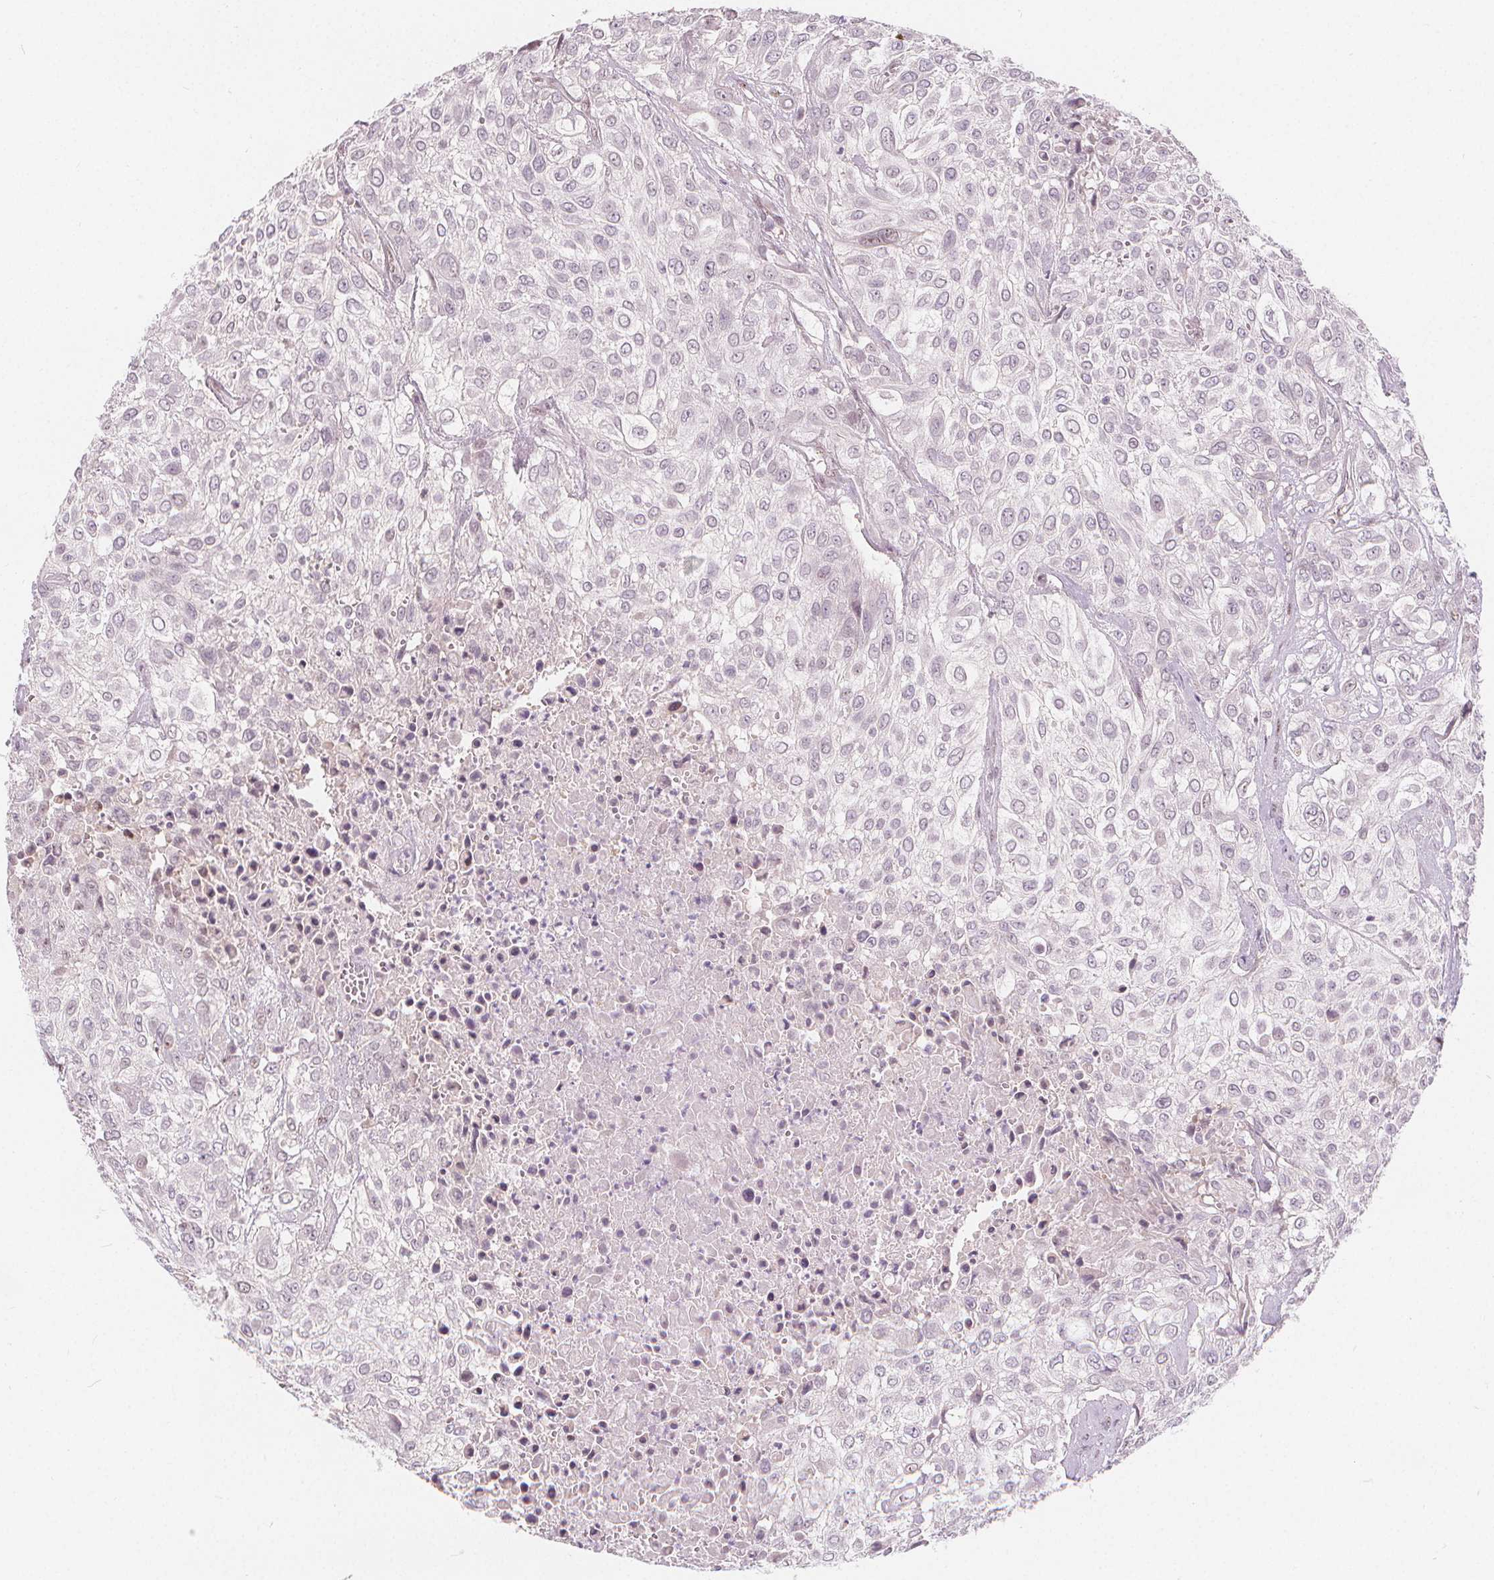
{"staining": {"intensity": "negative", "quantity": "none", "location": "none"}, "tissue": "urothelial cancer", "cell_type": "Tumor cells", "image_type": "cancer", "snomed": [{"axis": "morphology", "description": "Urothelial carcinoma, High grade"}, {"axis": "topography", "description": "Urinary bladder"}], "caption": "High power microscopy photomicrograph of an immunohistochemistry micrograph of urothelial cancer, revealing no significant expression in tumor cells. Brightfield microscopy of IHC stained with DAB (brown) and hematoxylin (blue), captured at high magnification.", "gene": "DRC3", "patient": {"sex": "male", "age": 57}}